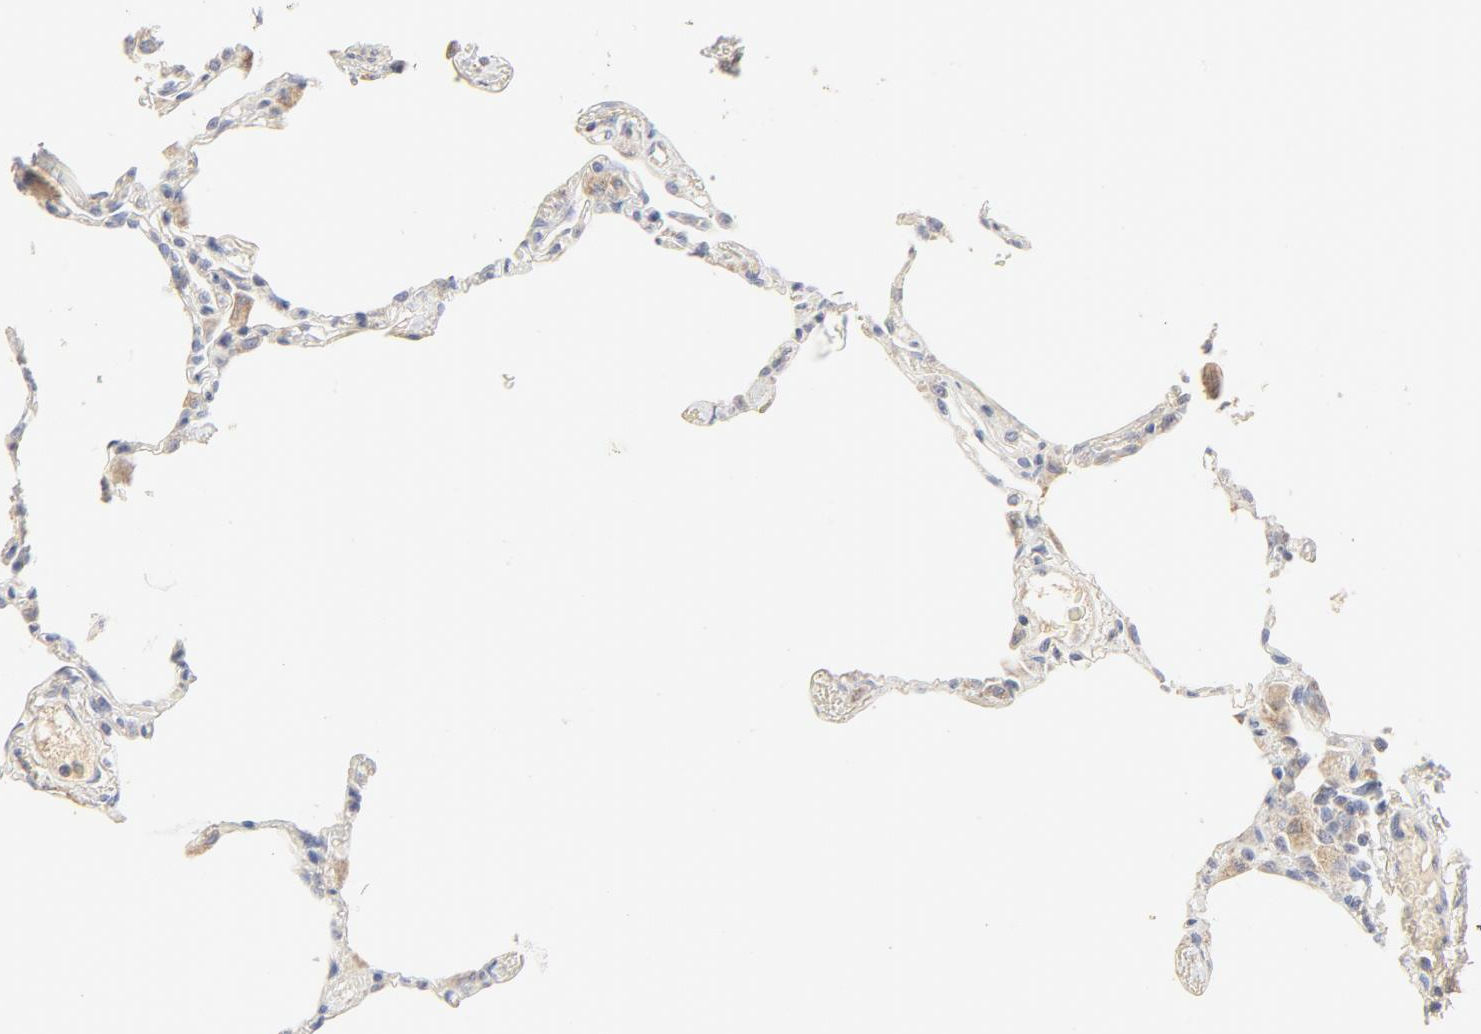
{"staining": {"intensity": "negative", "quantity": "none", "location": "none"}, "tissue": "lung", "cell_type": "Alveolar cells", "image_type": "normal", "snomed": [{"axis": "morphology", "description": "Normal tissue, NOS"}, {"axis": "topography", "description": "Lung"}], "caption": "The micrograph demonstrates no significant staining in alveolar cells of lung. (DAB immunohistochemistry, high magnification).", "gene": "FCGBP", "patient": {"sex": "female", "age": 49}}